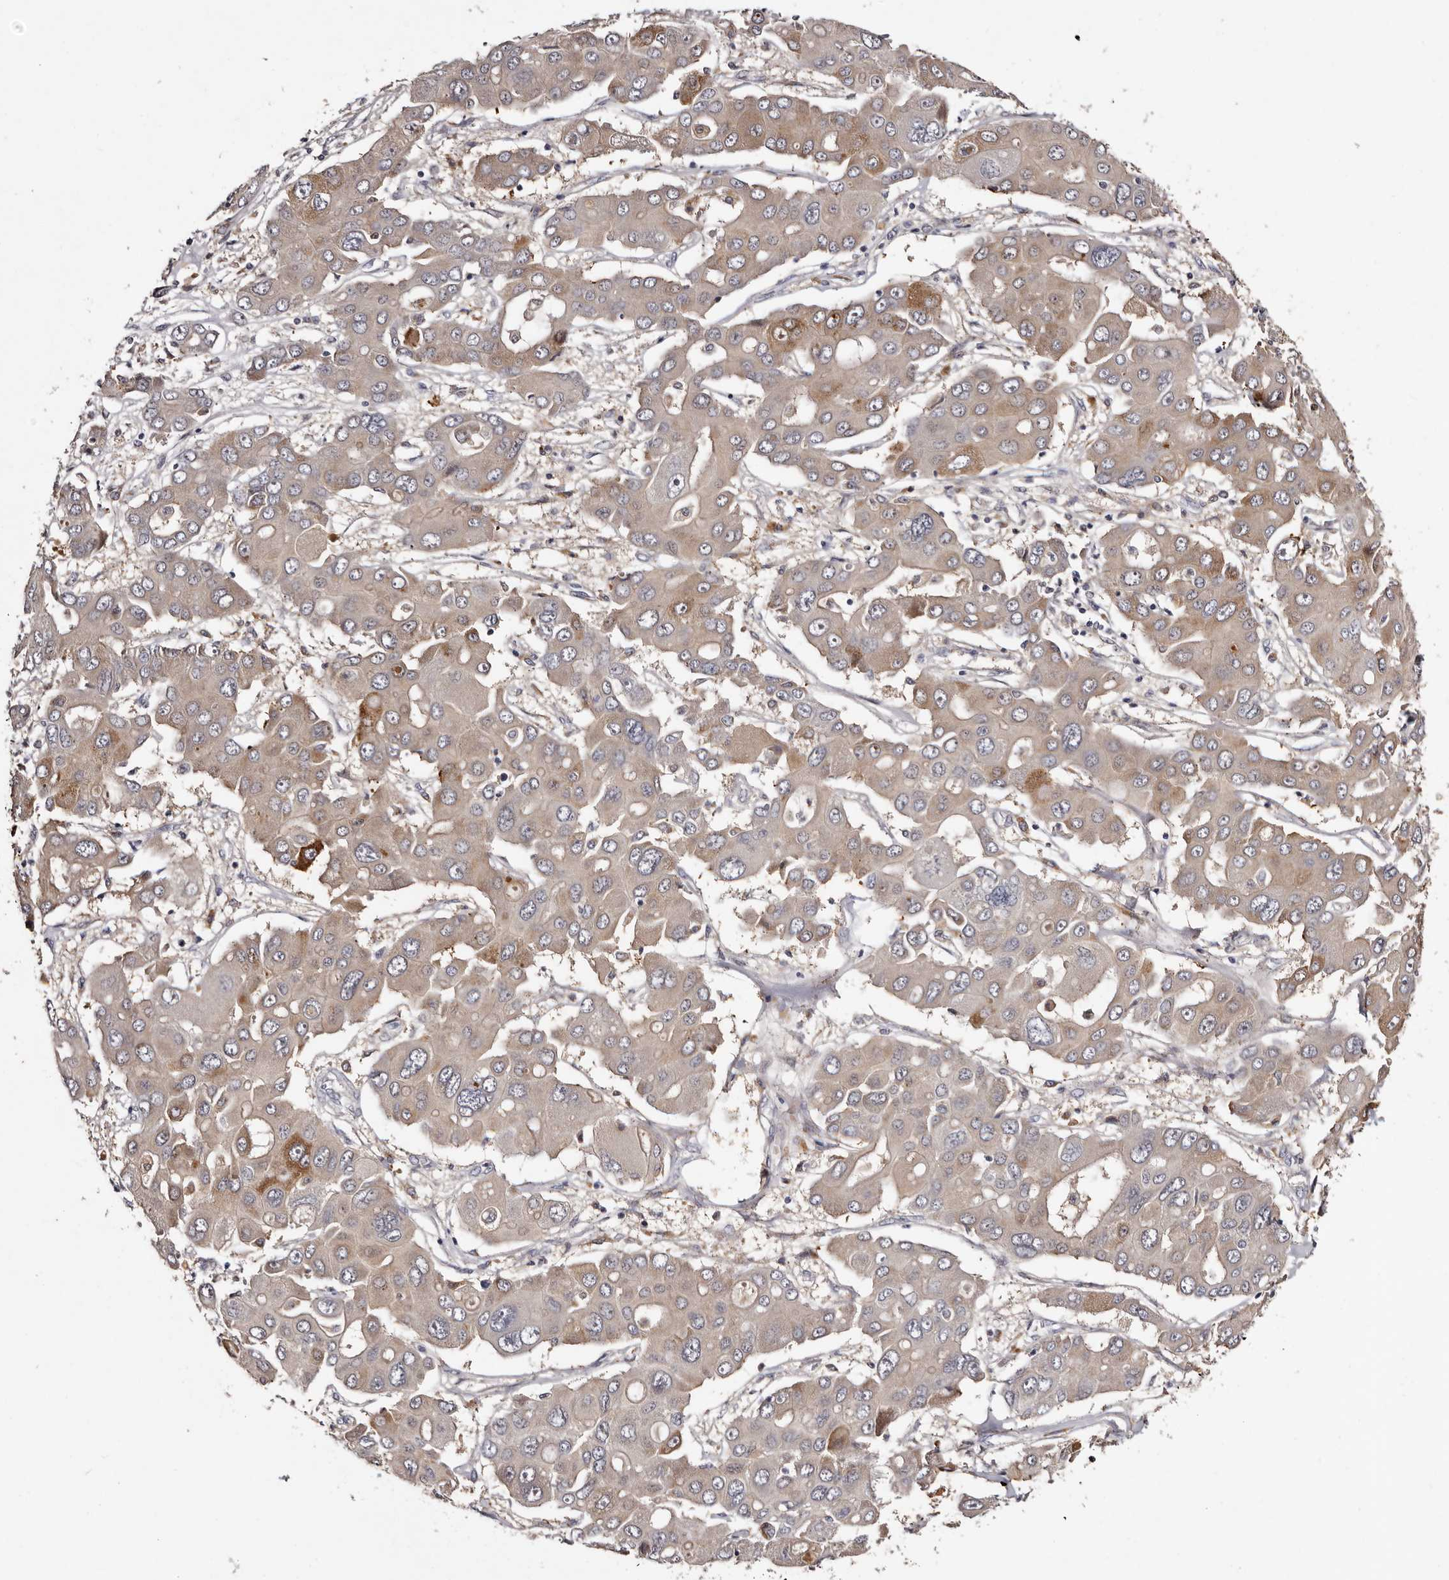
{"staining": {"intensity": "moderate", "quantity": "<25%", "location": "cytoplasmic/membranous"}, "tissue": "liver cancer", "cell_type": "Tumor cells", "image_type": "cancer", "snomed": [{"axis": "morphology", "description": "Cholangiocarcinoma"}, {"axis": "topography", "description": "Liver"}], "caption": "Approximately <25% of tumor cells in human liver cholangiocarcinoma demonstrate moderate cytoplasmic/membranous protein positivity as visualized by brown immunohistochemical staining.", "gene": "DNPH1", "patient": {"sex": "male", "age": 67}}